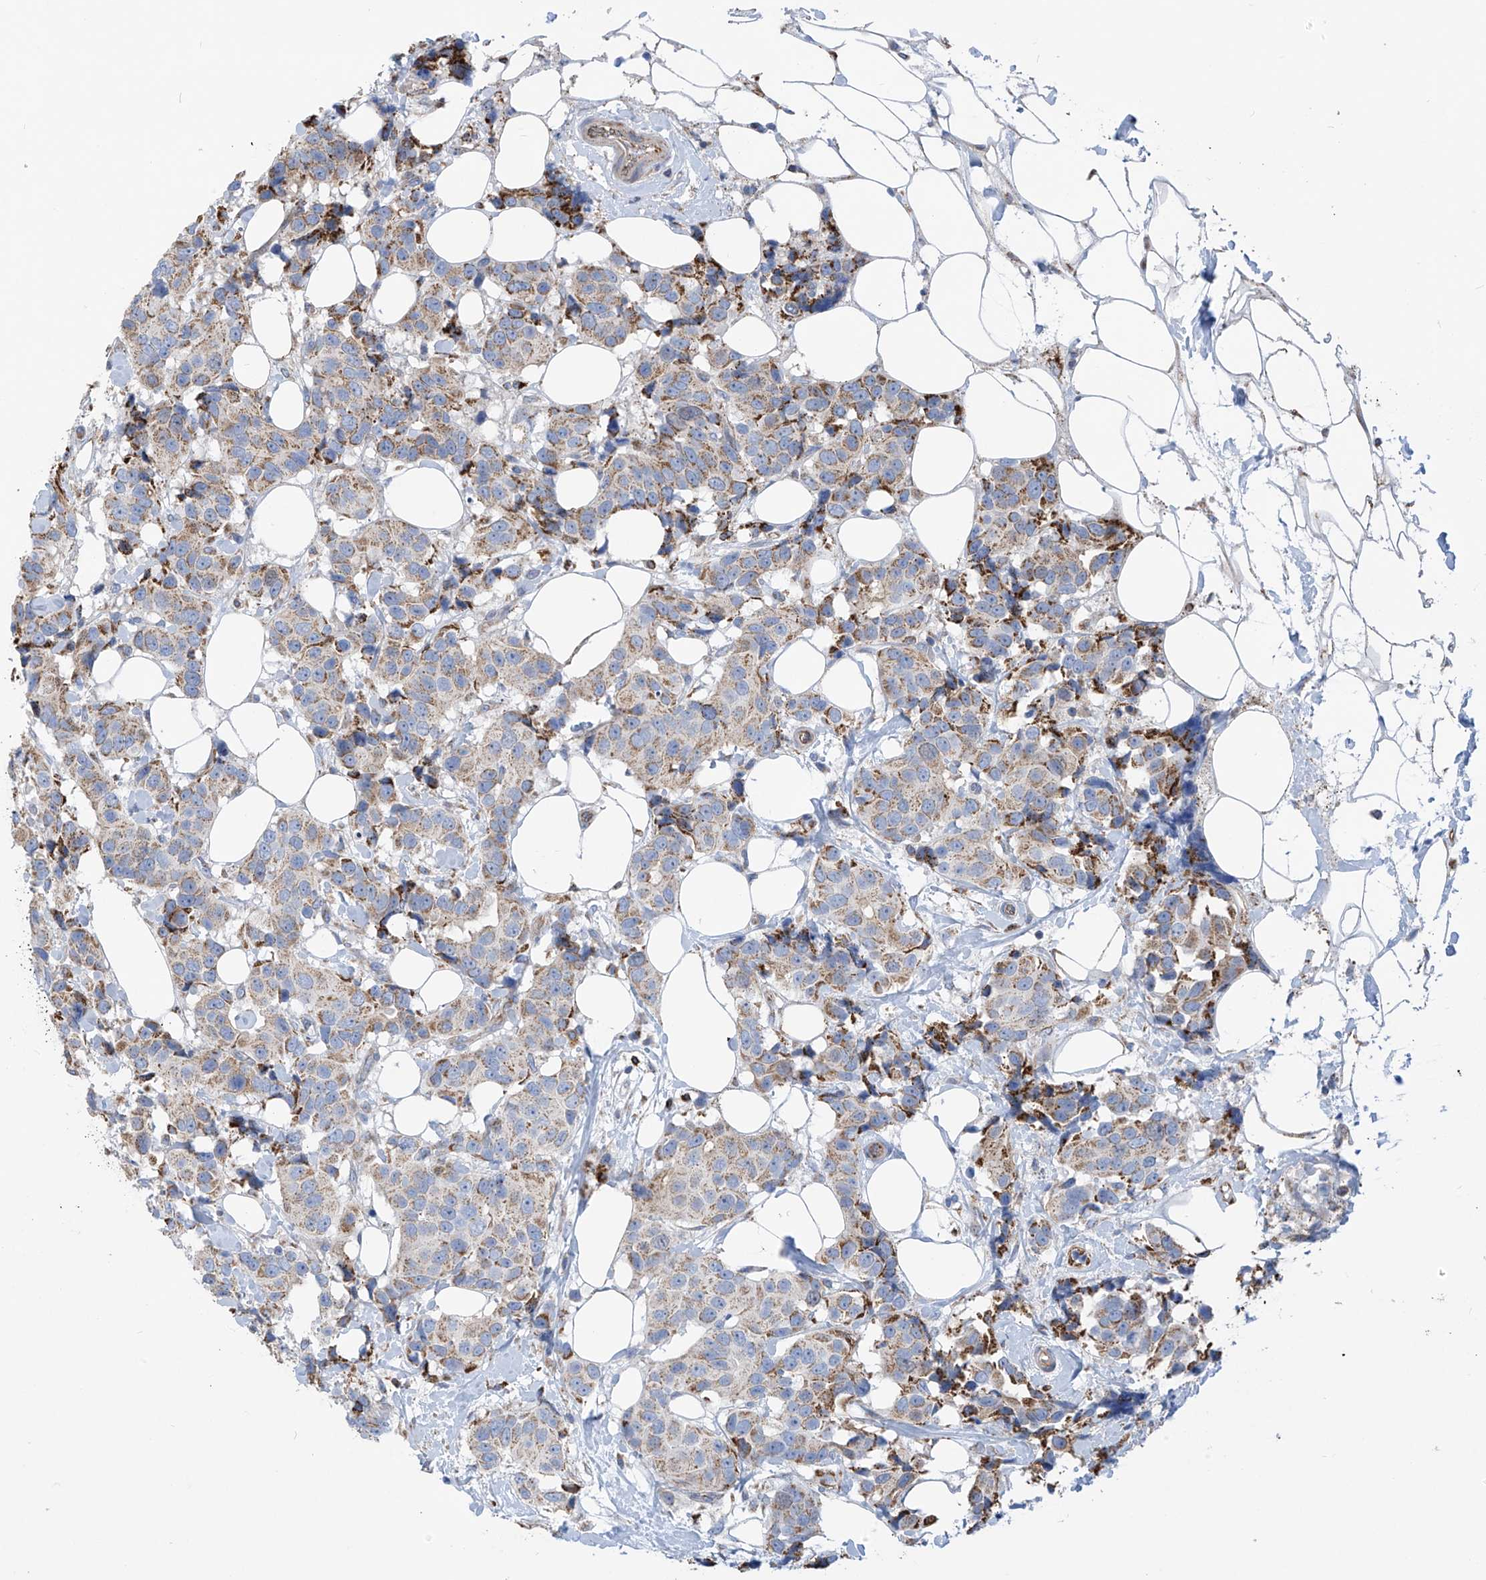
{"staining": {"intensity": "moderate", "quantity": "<25%", "location": "cytoplasmic/membranous"}, "tissue": "breast cancer", "cell_type": "Tumor cells", "image_type": "cancer", "snomed": [{"axis": "morphology", "description": "Normal tissue, NOS"}, {"axis": "morphology", "description": "Duct carcinoma"}, {"axis": "topography", "description": "Breast"}], "caption": "Breast cancer (infiltrating ductal carcinoma) stained for a protein demonstrates moderate cytoplasmic/membranous positivity in tumor cells. (Brightfield microscopy of DAB IHC at high magnification).", "gene": "EIF5B", "patient": {"sex": "female", "age": 39}}